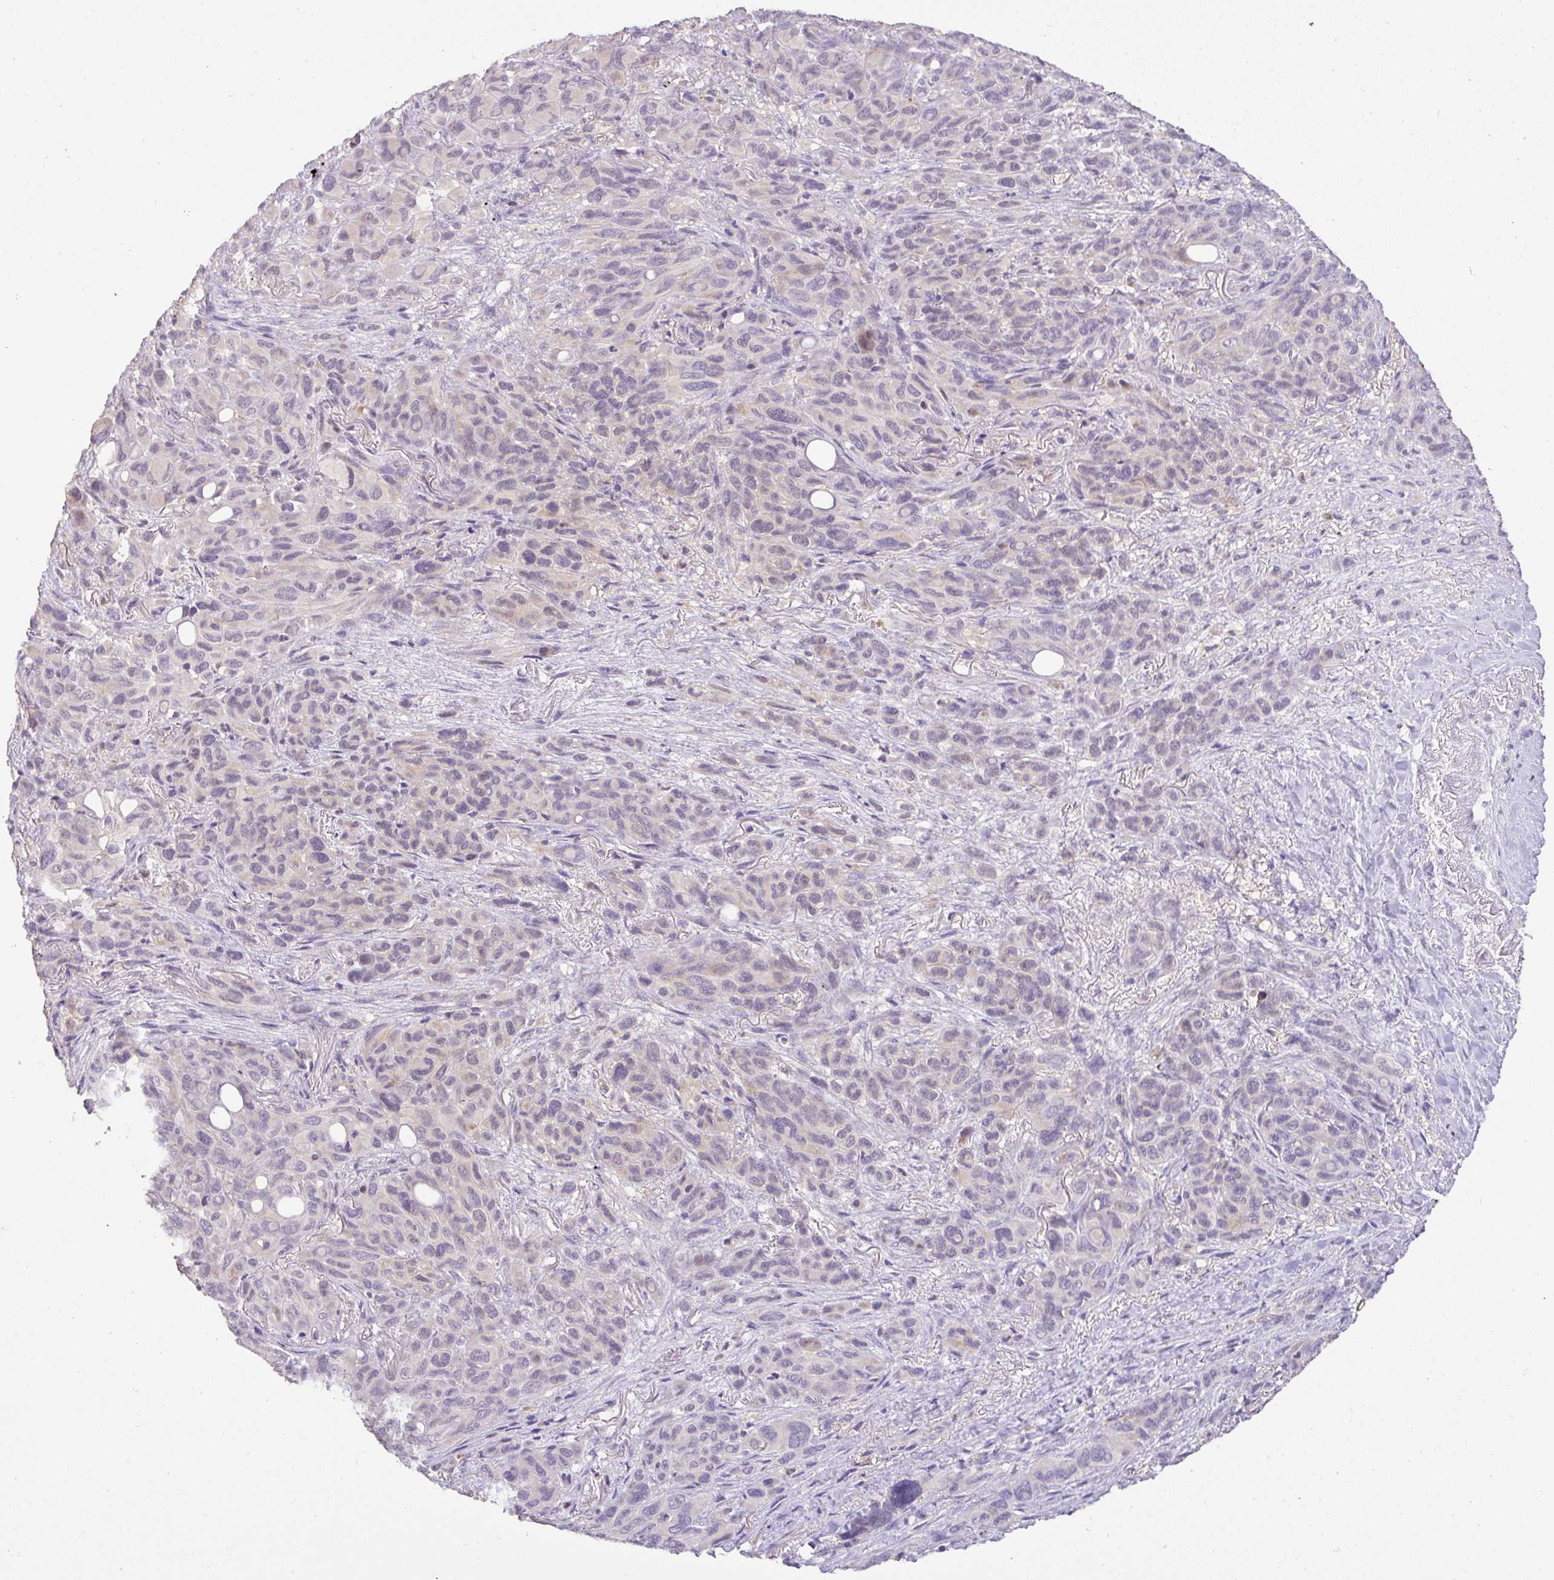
{"staining": {"intensity": "negative", "quantity": "none", "location": "none"}, "tissue": "melanoma", "cell_type": "Tumor cells", "image_type": "cancer", "snomed": [{"axis": "morphology", "description": "Malignant melanoma, Metastatic site"}, {"axis": "topography", "description": "Lung"}], "caption": "Tumor cells are negative for brown protein staining in melanoma.", "gene": "HOXC13", "patient": {"sex": "male", "age": 48}}